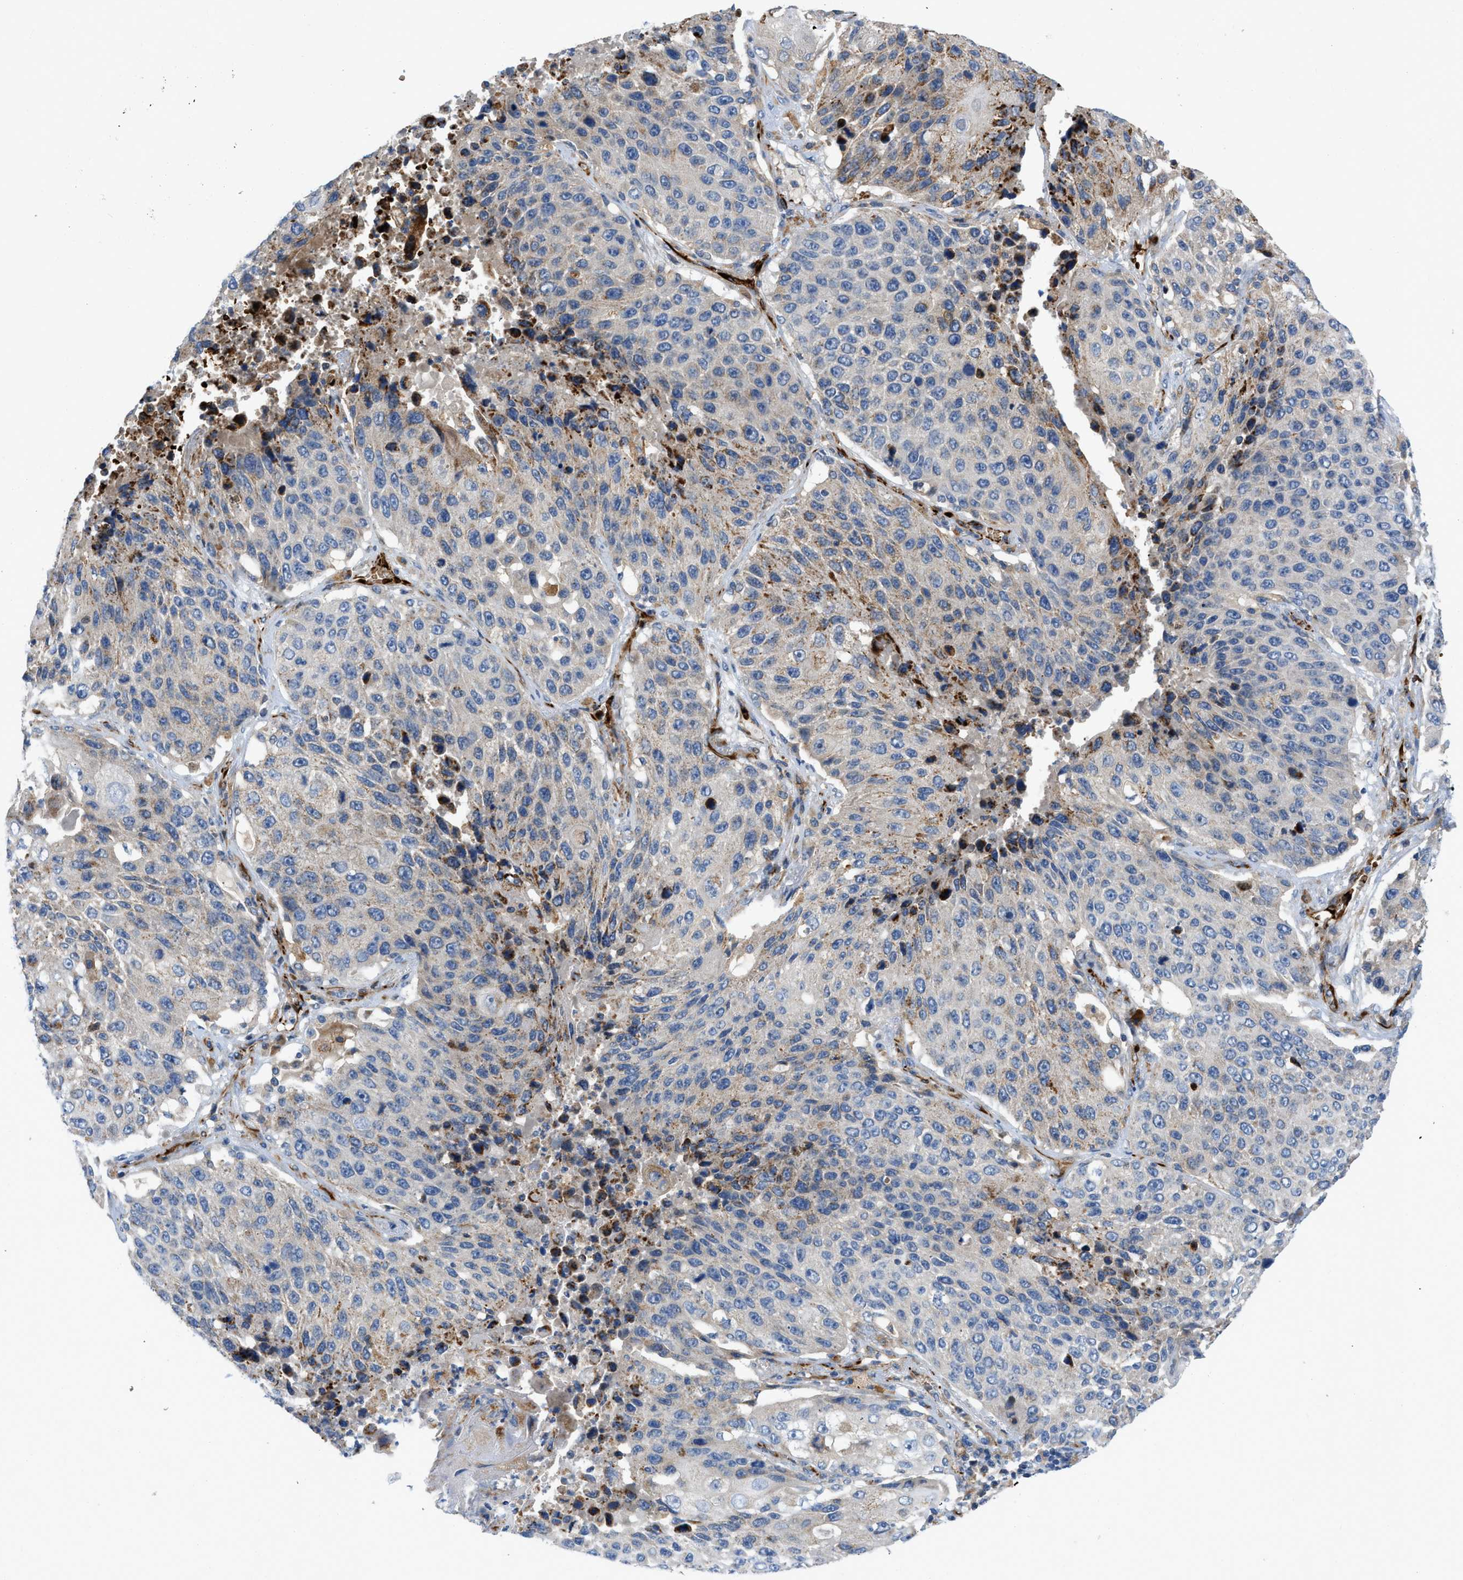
{"staining": {"intensity": "weak", "quantity": "<25%", "location": "cytoplasmic/membranous"}, "tissue": "lung cancer", "cell_type": "Tumor cells", "image_type": "cancer", "snomed": [{"axis": "morphology", "description": "Squamous cell carcinoma, NOS"}, {"axis": "topography", "description": "Lung"}], "caption": "Lung squamous cell carcinoma was stained to show a protein in brown. There is no significant expression in tumor cells.", "gene": "ZNF831", "patient": {"sex": "male", "age": 61}}